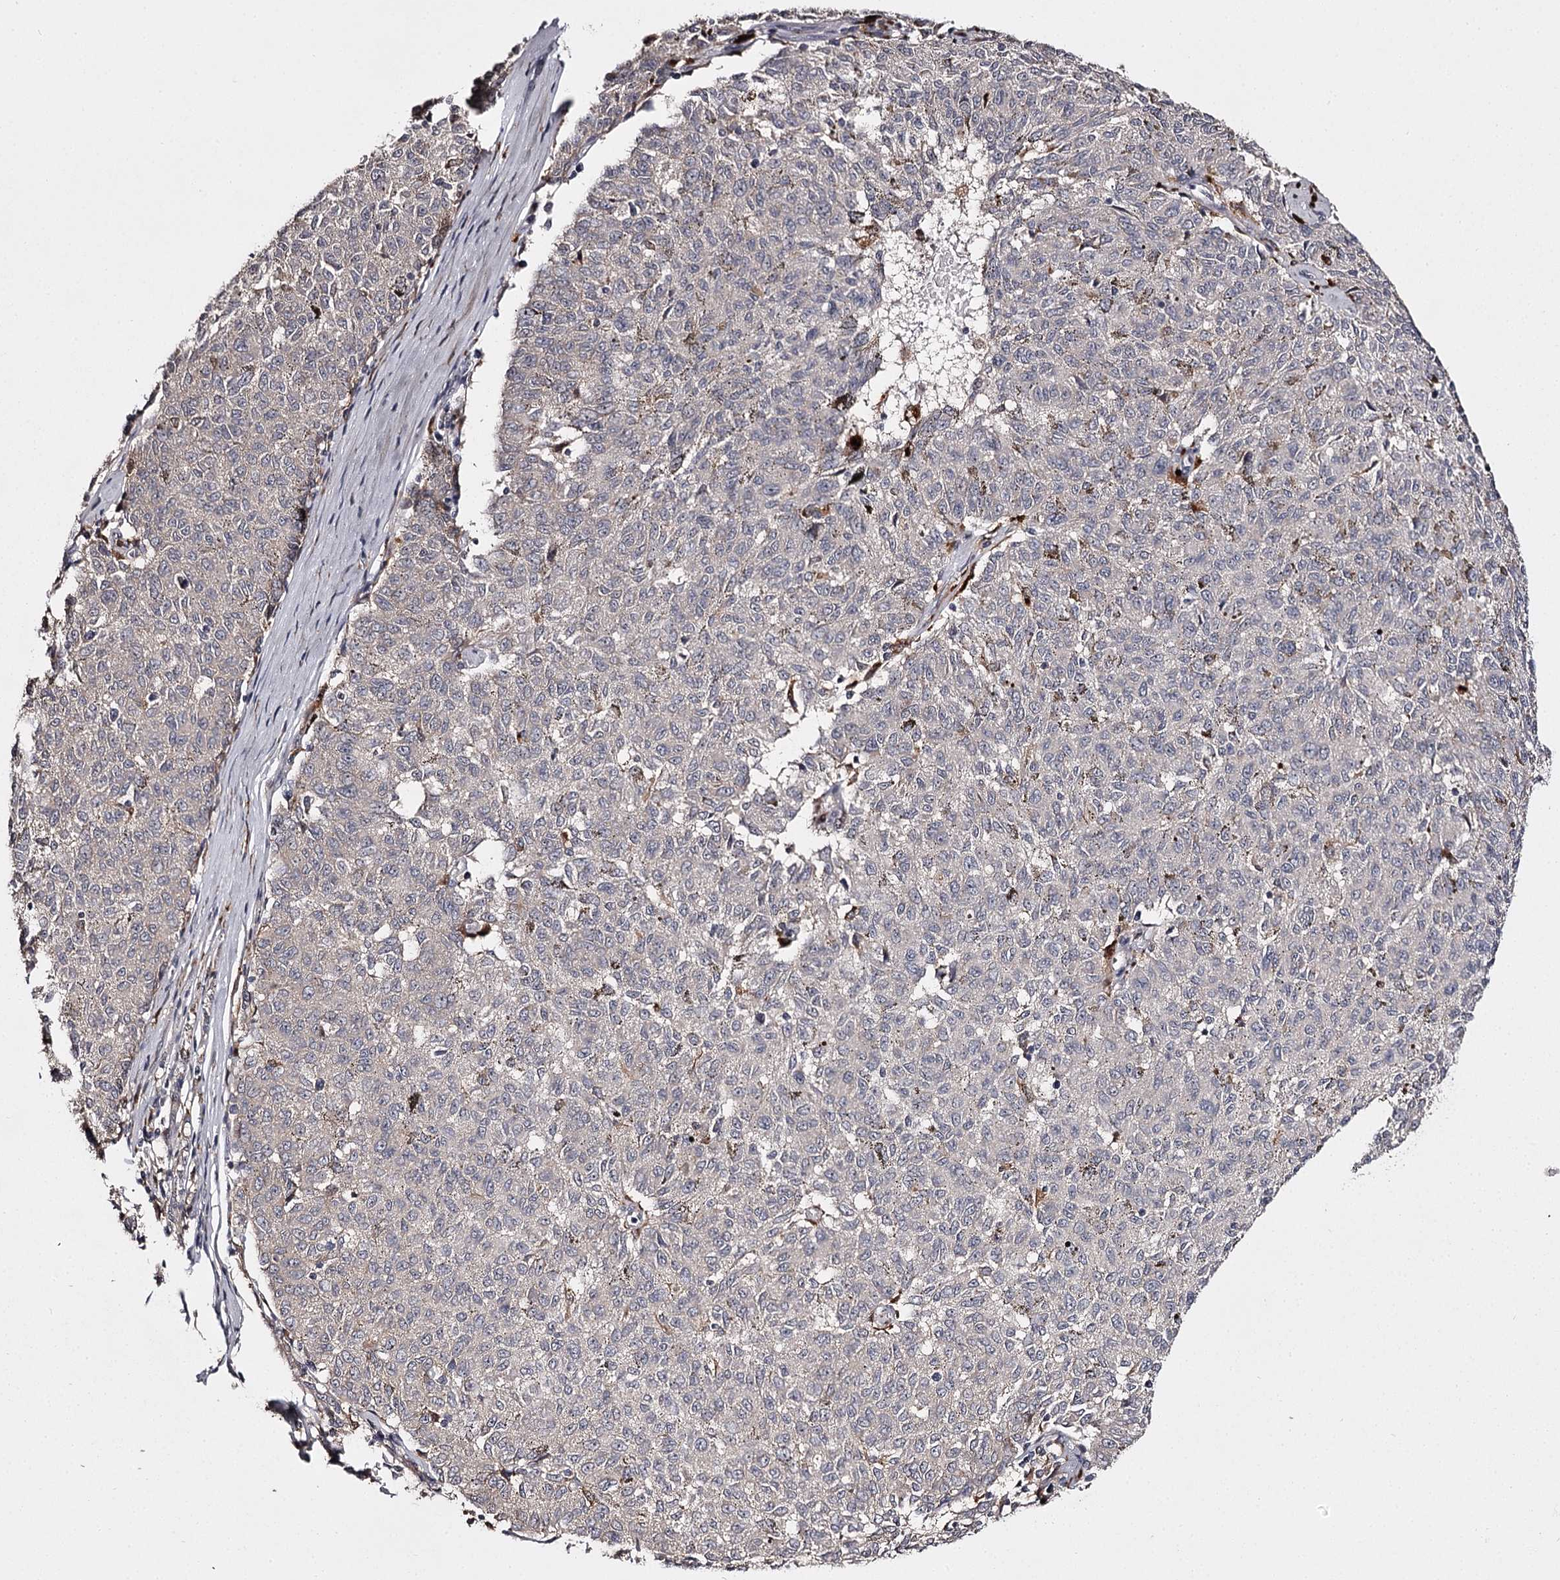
{"staining": {"intensity": "negative", "quantity": "none", "location": "none"}, "tissue": "melanoma", "cell_type": "Tumor cells", "image_type": "cancer", "snomed": [{"axis": "morphology", "description": "Malignant melanoma, NOS"}, {"axis": "topography", "description": "Skin"}], "caption": "An immunohistochemistry micrograph of malignant melanoma is shown. There is no staining in tumor cells of malignant melanoma. Brightfield microscopy of IHC stained with DAB (3,3'-diaminobenzidine) (brown) and hematoxylin (blue), captured at high magnification.", "gene": "SLC32A1", "patient": {"sex": "female", "age": 72}}